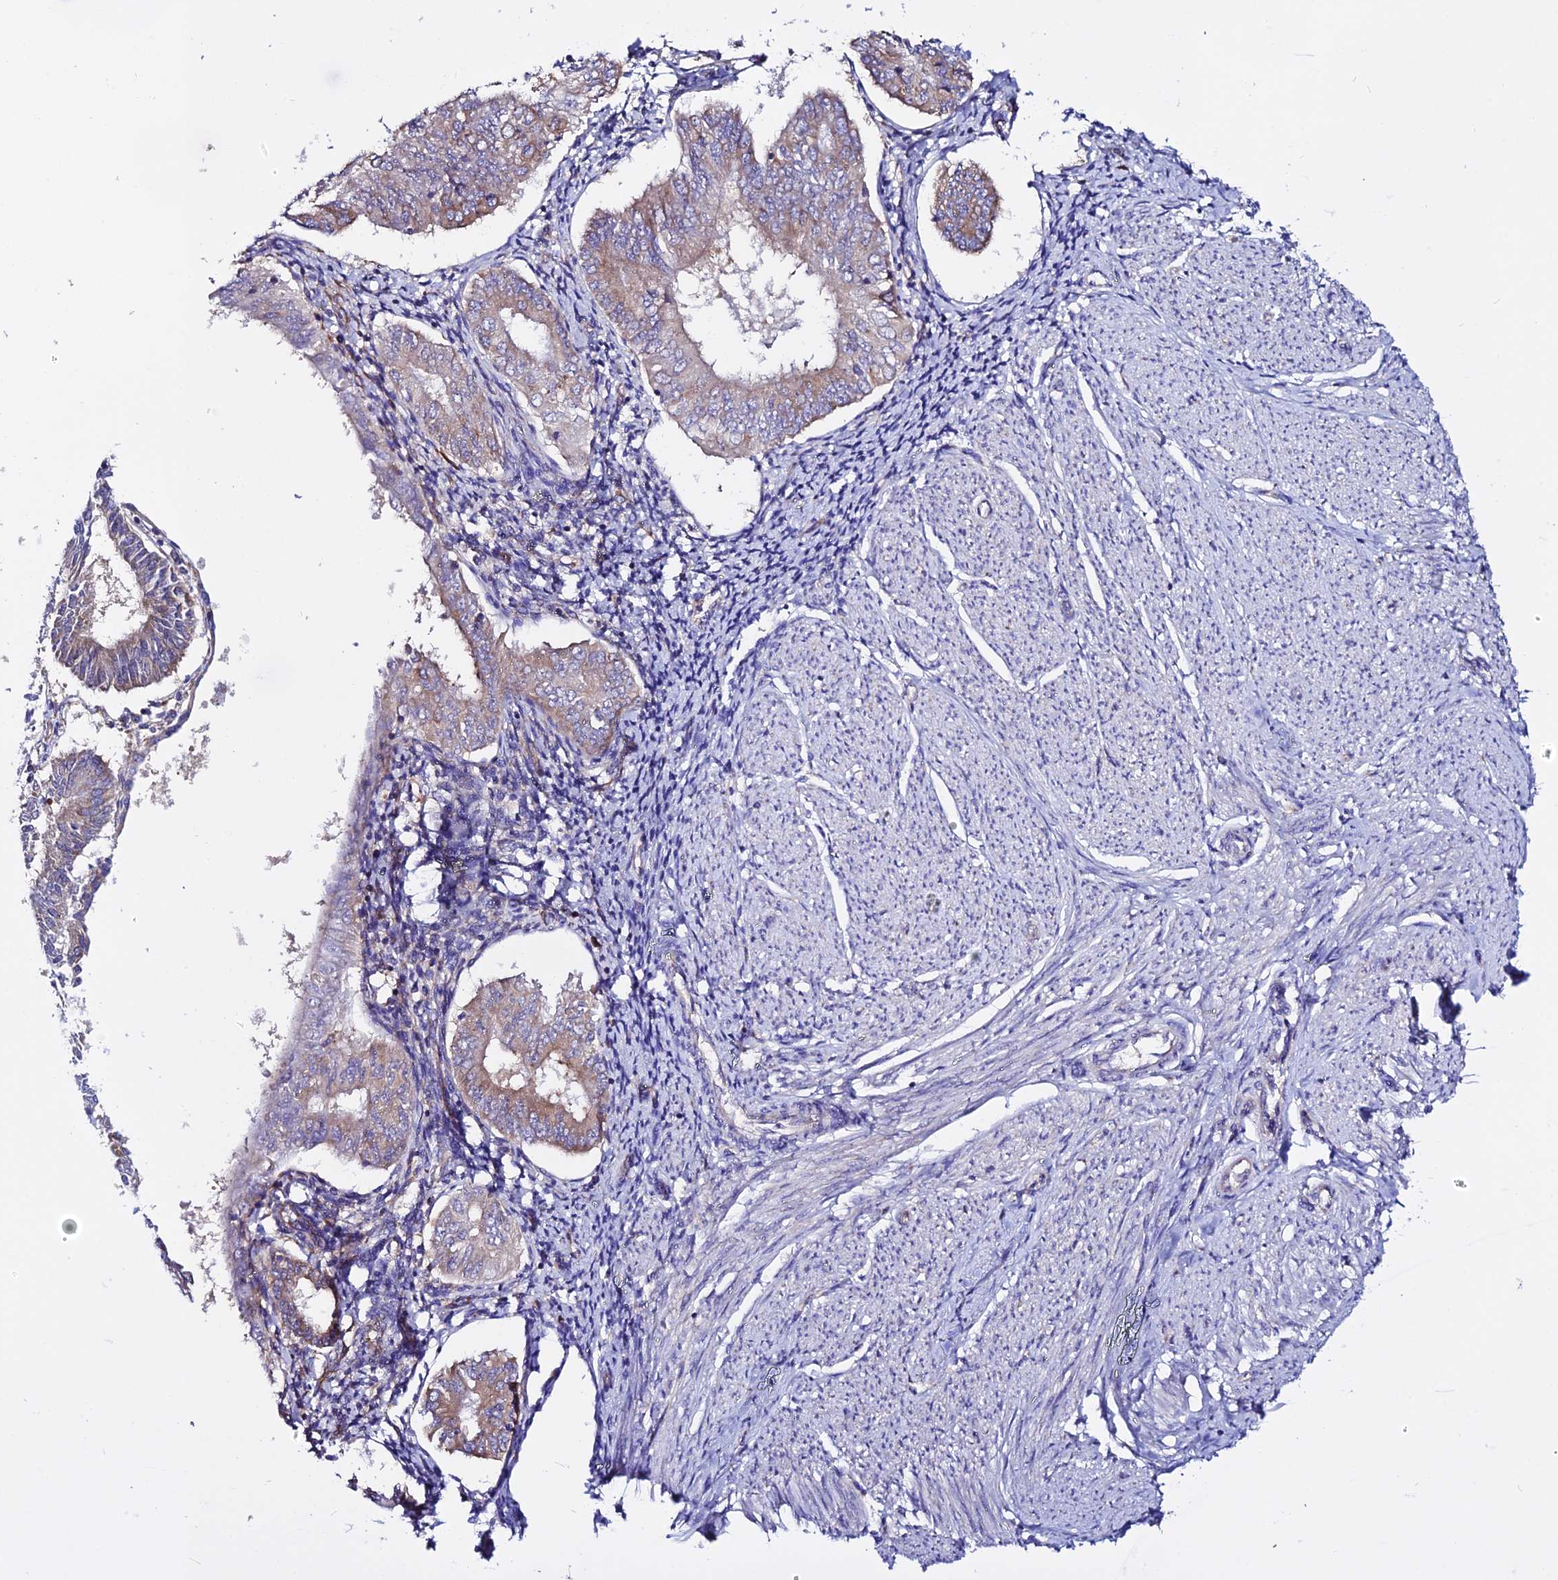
{"staining": {"intensity": "moderate", "quantity": ">75%", "location": "cytoplasmic/membranous"}, "tissue": "endometrial cancer", "cell_type": "Tumor cells", "image_type": "cancer", "snomed": [{"axis": "morphology", "description": "Adenocarcinoma, NOS"}, {"axis": "topography", "description": "Endometrium"}], "caption": "Protein staining of adenocarcinoma (endometrial) tissue demonstrates moderate cytoplasmic/membranous positivity in approximately >75% of tumor cells.", "gene": "EEF1G", "patient": {"sex": "female", "age": 58}}